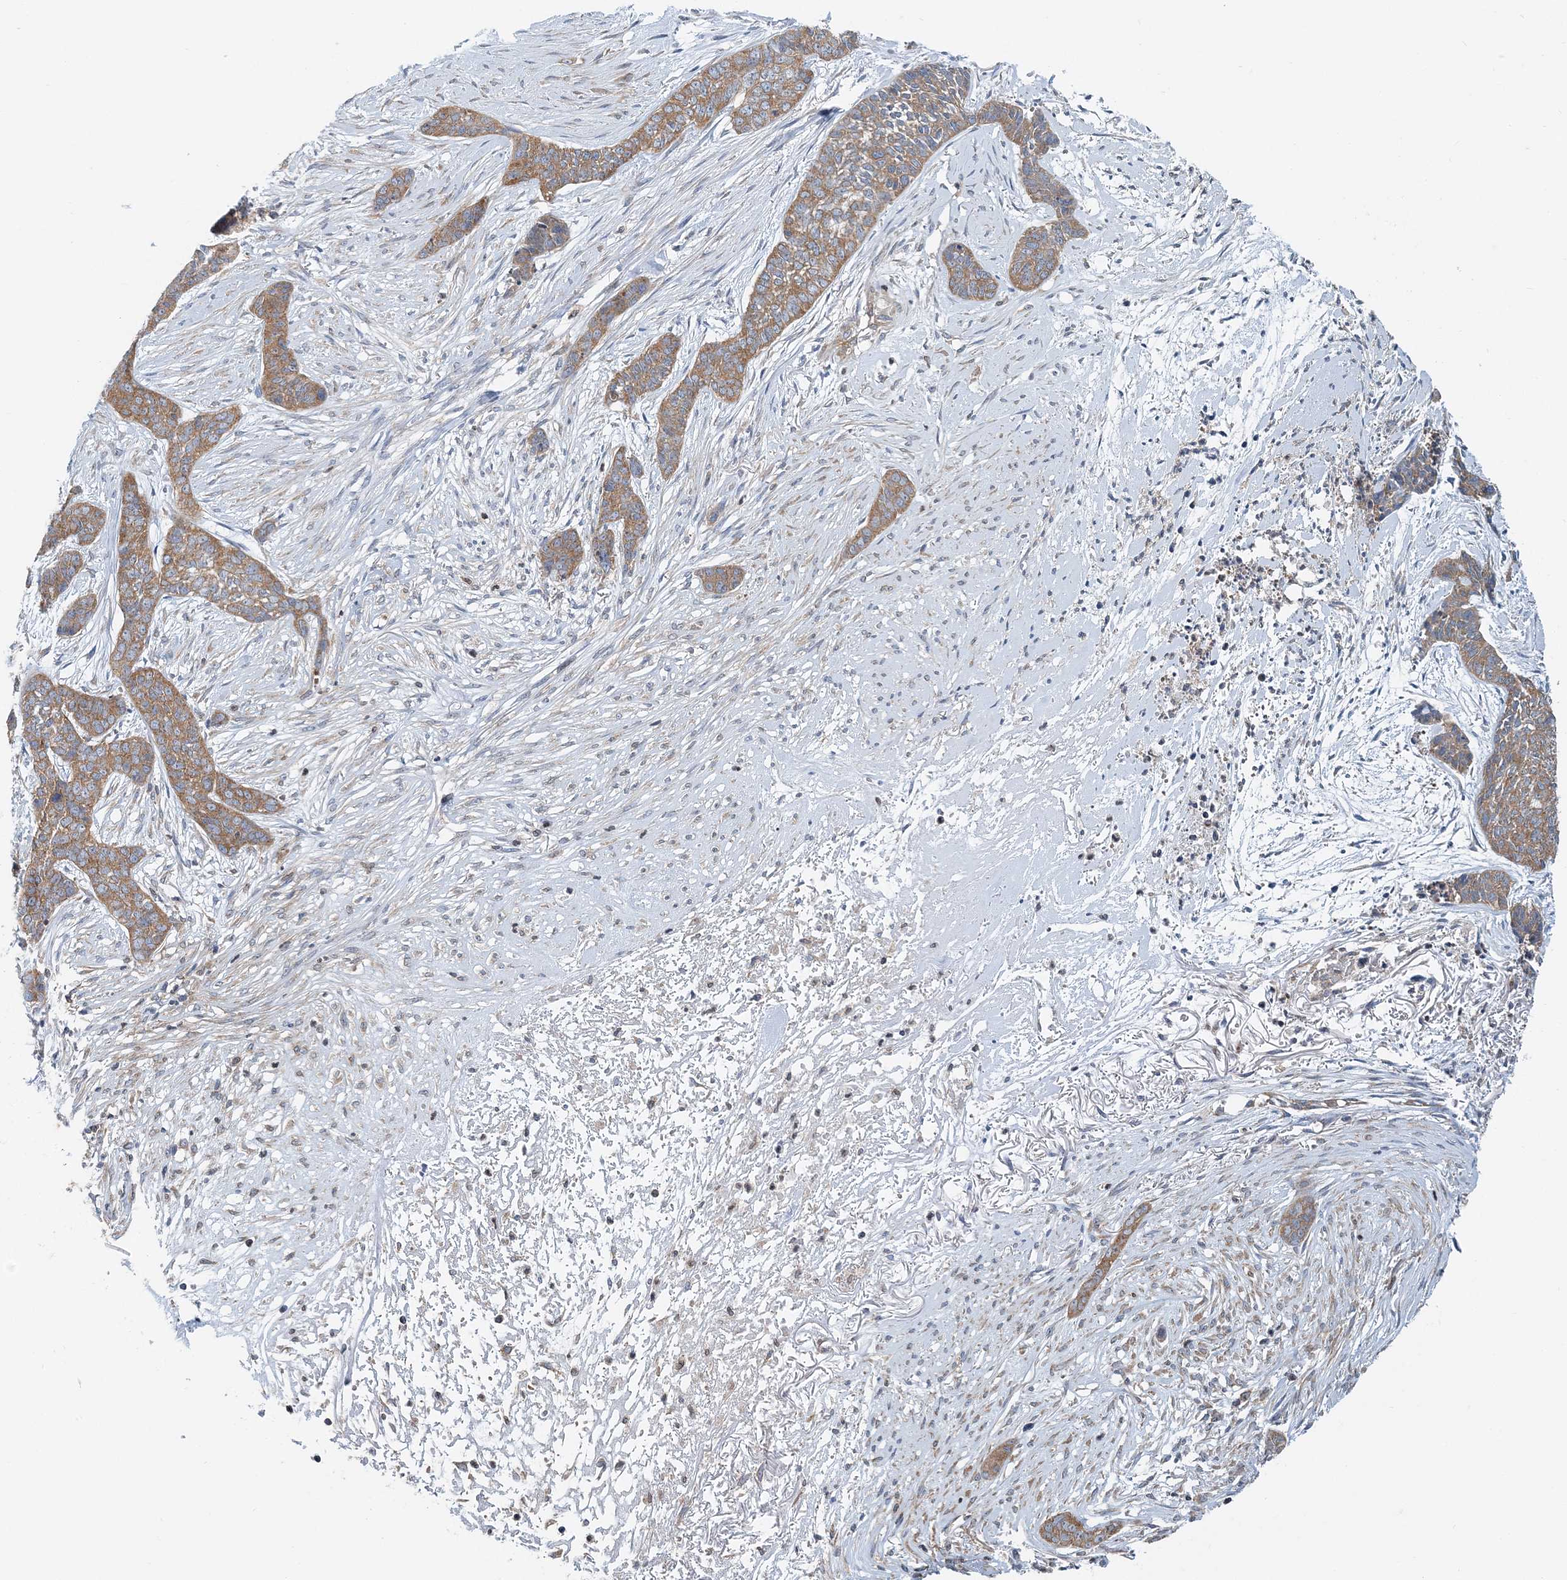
{"staining": {"intensity": "moderate", "quantity": ">75%", "location": "cytoplasmic/membranous"}, "tissue": "skin cancer", "cell_type": "Tumor cells", "image_type": "cancer", "snomed": [{"axis": "morphology", "description": "Basal cell carcinoma"}, {"axis": "topography", "description": "Skin"}], "caption": "Immunohistochemistry image of human skin basal cell carcinoma stained for a protein (brown), which exhibits medium levels of moderate cytoplasmic/membranous expression in approximately >75% of tumor cells.", "gene": "MOB4", "patient": {"sex": "female", "age": 64}}